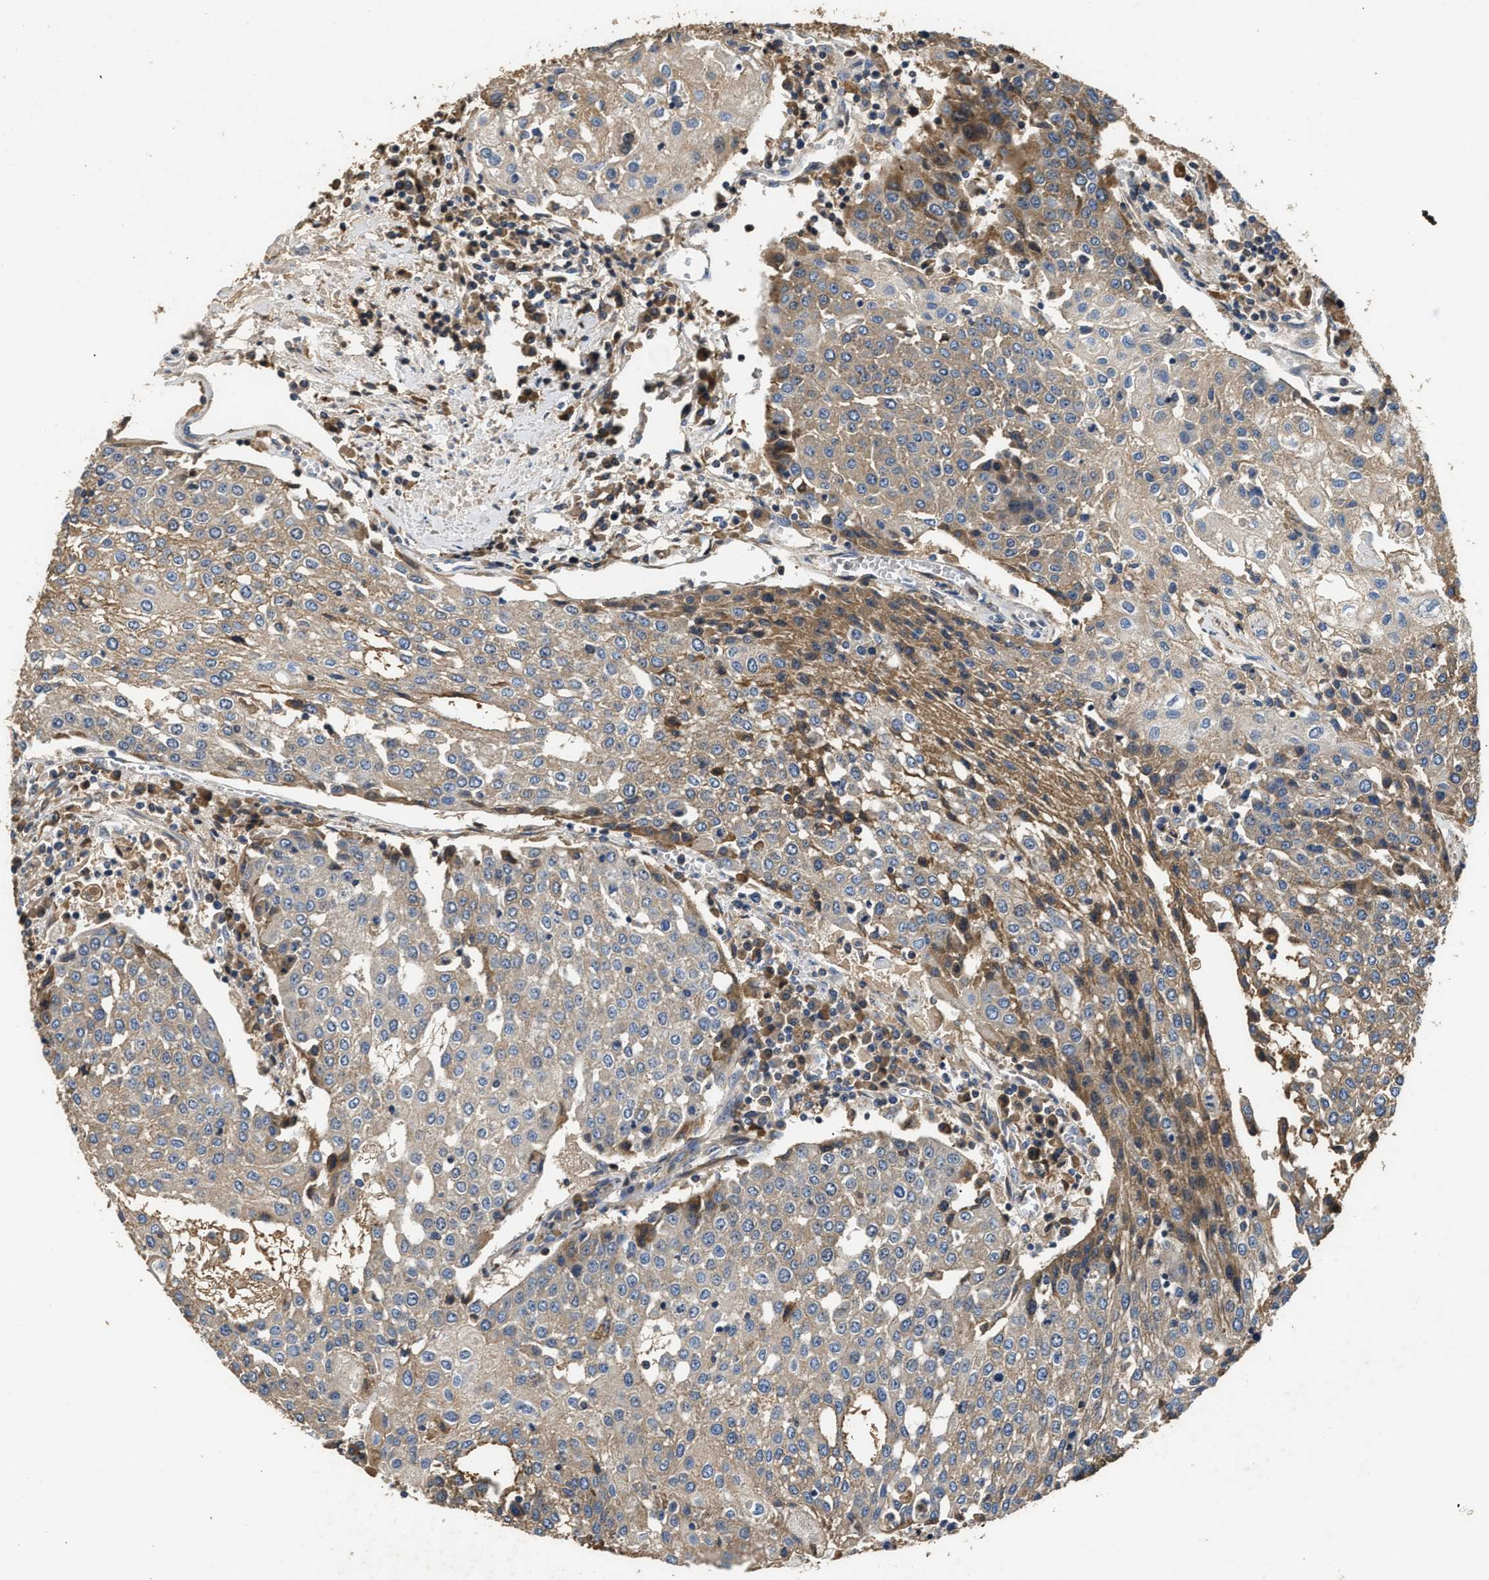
{"staining": {"intensity": "moderate", "quantity": ">75%", "location": "cytoplasmic/membranous"}, "tissue": "urothelial cancer", "cell_type": "Tumor cells", "image_type": "cancer", "snomed": [{"axis": "morphology", "description": "Urothelial carcinoma, High grade"}, {"axis": "topography", "description": "Urinary bladder"}], "caption": "Protein expression analysis of urothelial cancer shows moderate cytoplasmic/membranous staining in about >75% of tumor cells.", "gene": "C3", "patient": {"sex": "female", "age": 85}}